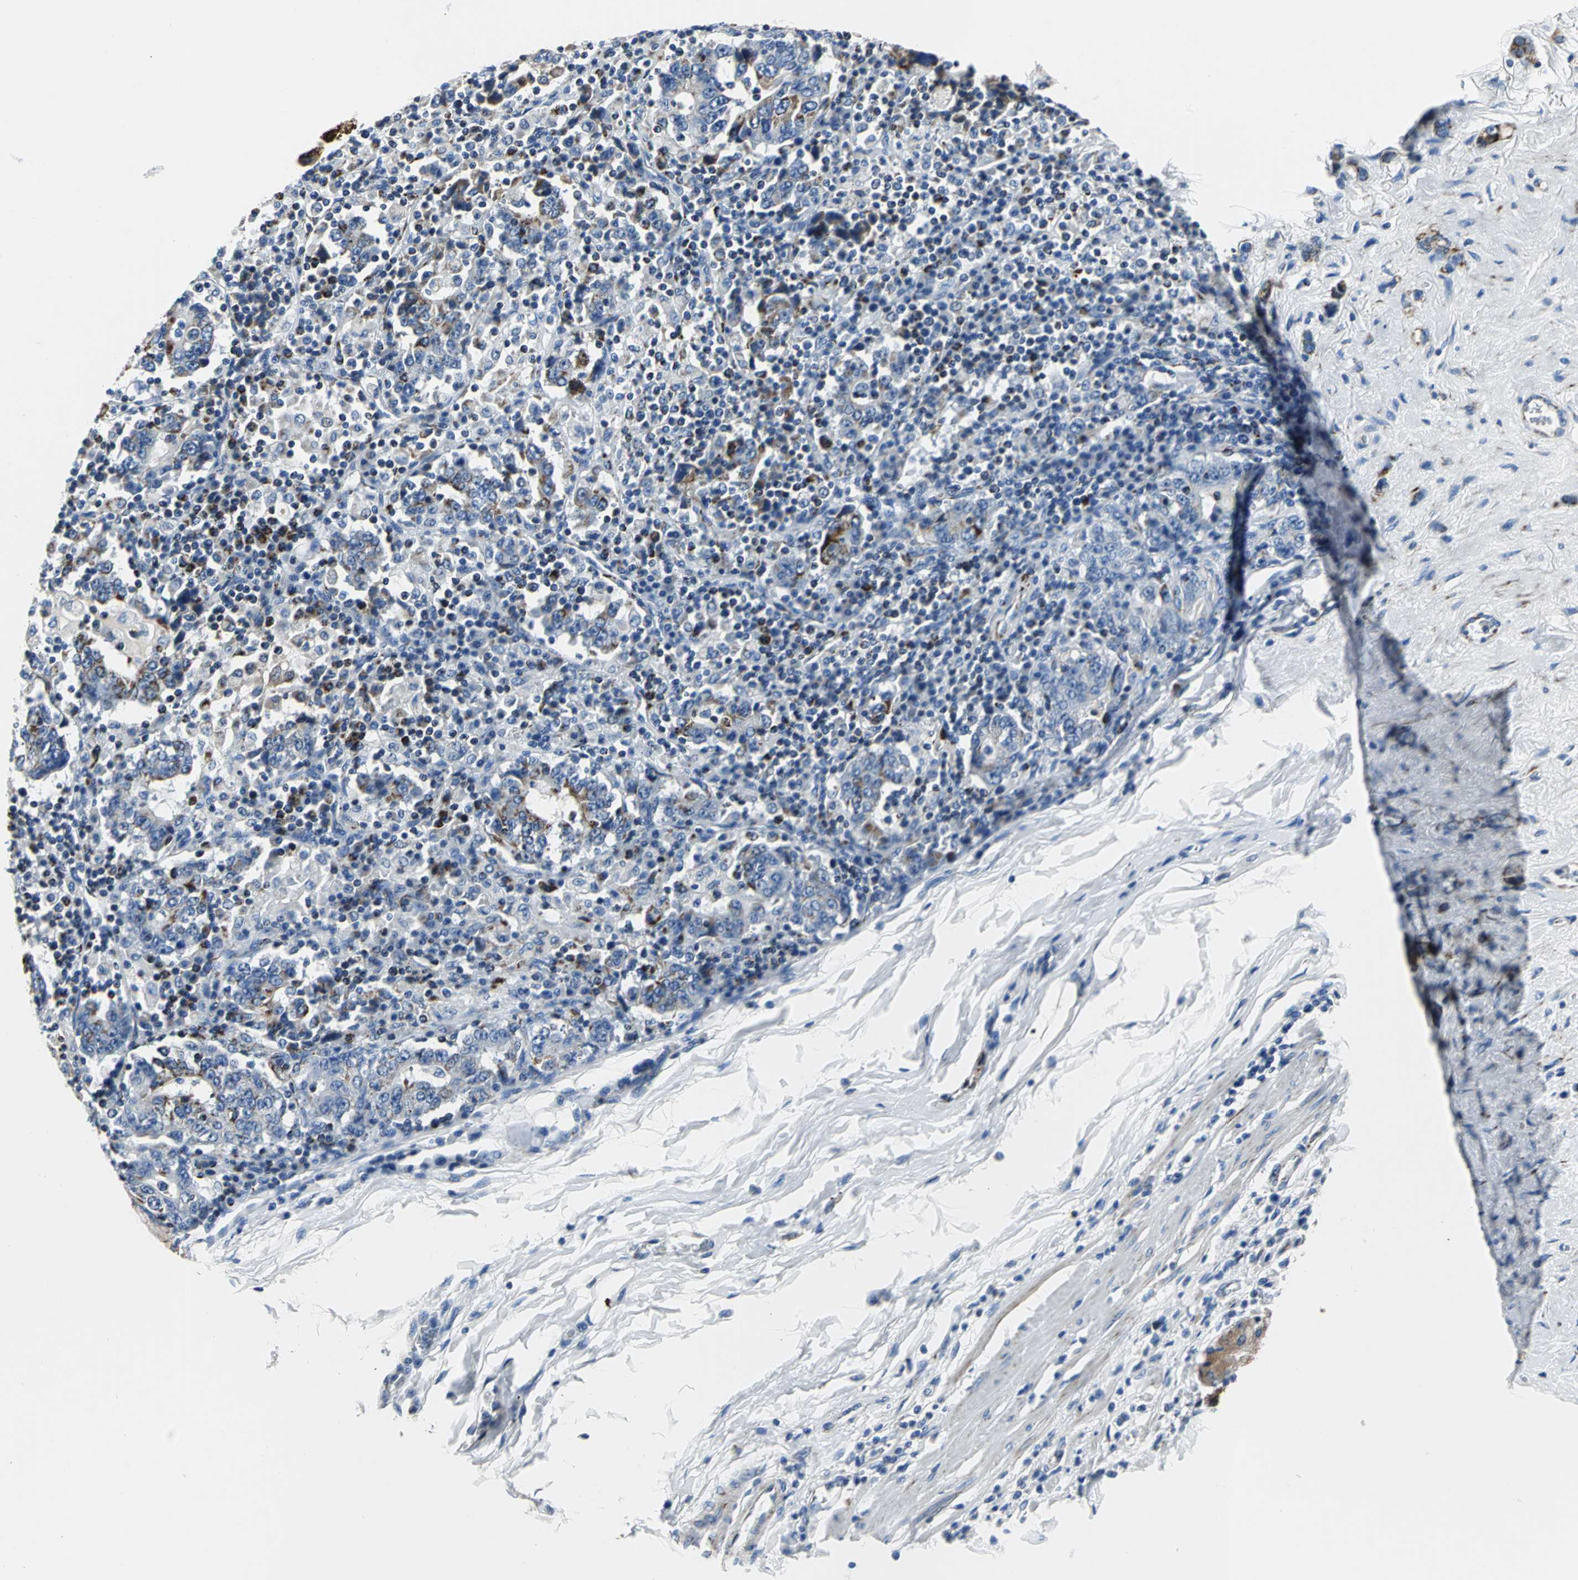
{"staining": {"intensity": "weak", "quantity": "25%-75%", "location": "cytoplasmic/membranous"}, "tissue": "stomach cancer", "cell_type": "Tumor cells", "image_type": "cancer", "snomed": [{"axis": "morphology", "description": "Normal tissue, NOS"}, {"axis": "morphology", "description": "Adenocarcinoma, NOS"}, {"axis": "topography", "description": "Stomach, upper"}, {"axis": "topography", "description": "Stomach"}], "caption": "Immunohistochemistry (IHC) (DAB (3,3'-diaminobenzidine)) staining of human stomach adenocarcinoma shows weak cytoplasmic/membranous protein staining in approximately 25%-75% of tumor cells. The staining was performed using DAB, with brown indicating positive protein expression. Nuclei are stained blue with hematoxylin.", "gene": "IFI6", "patient": {"sex": "male", "age": 59}}